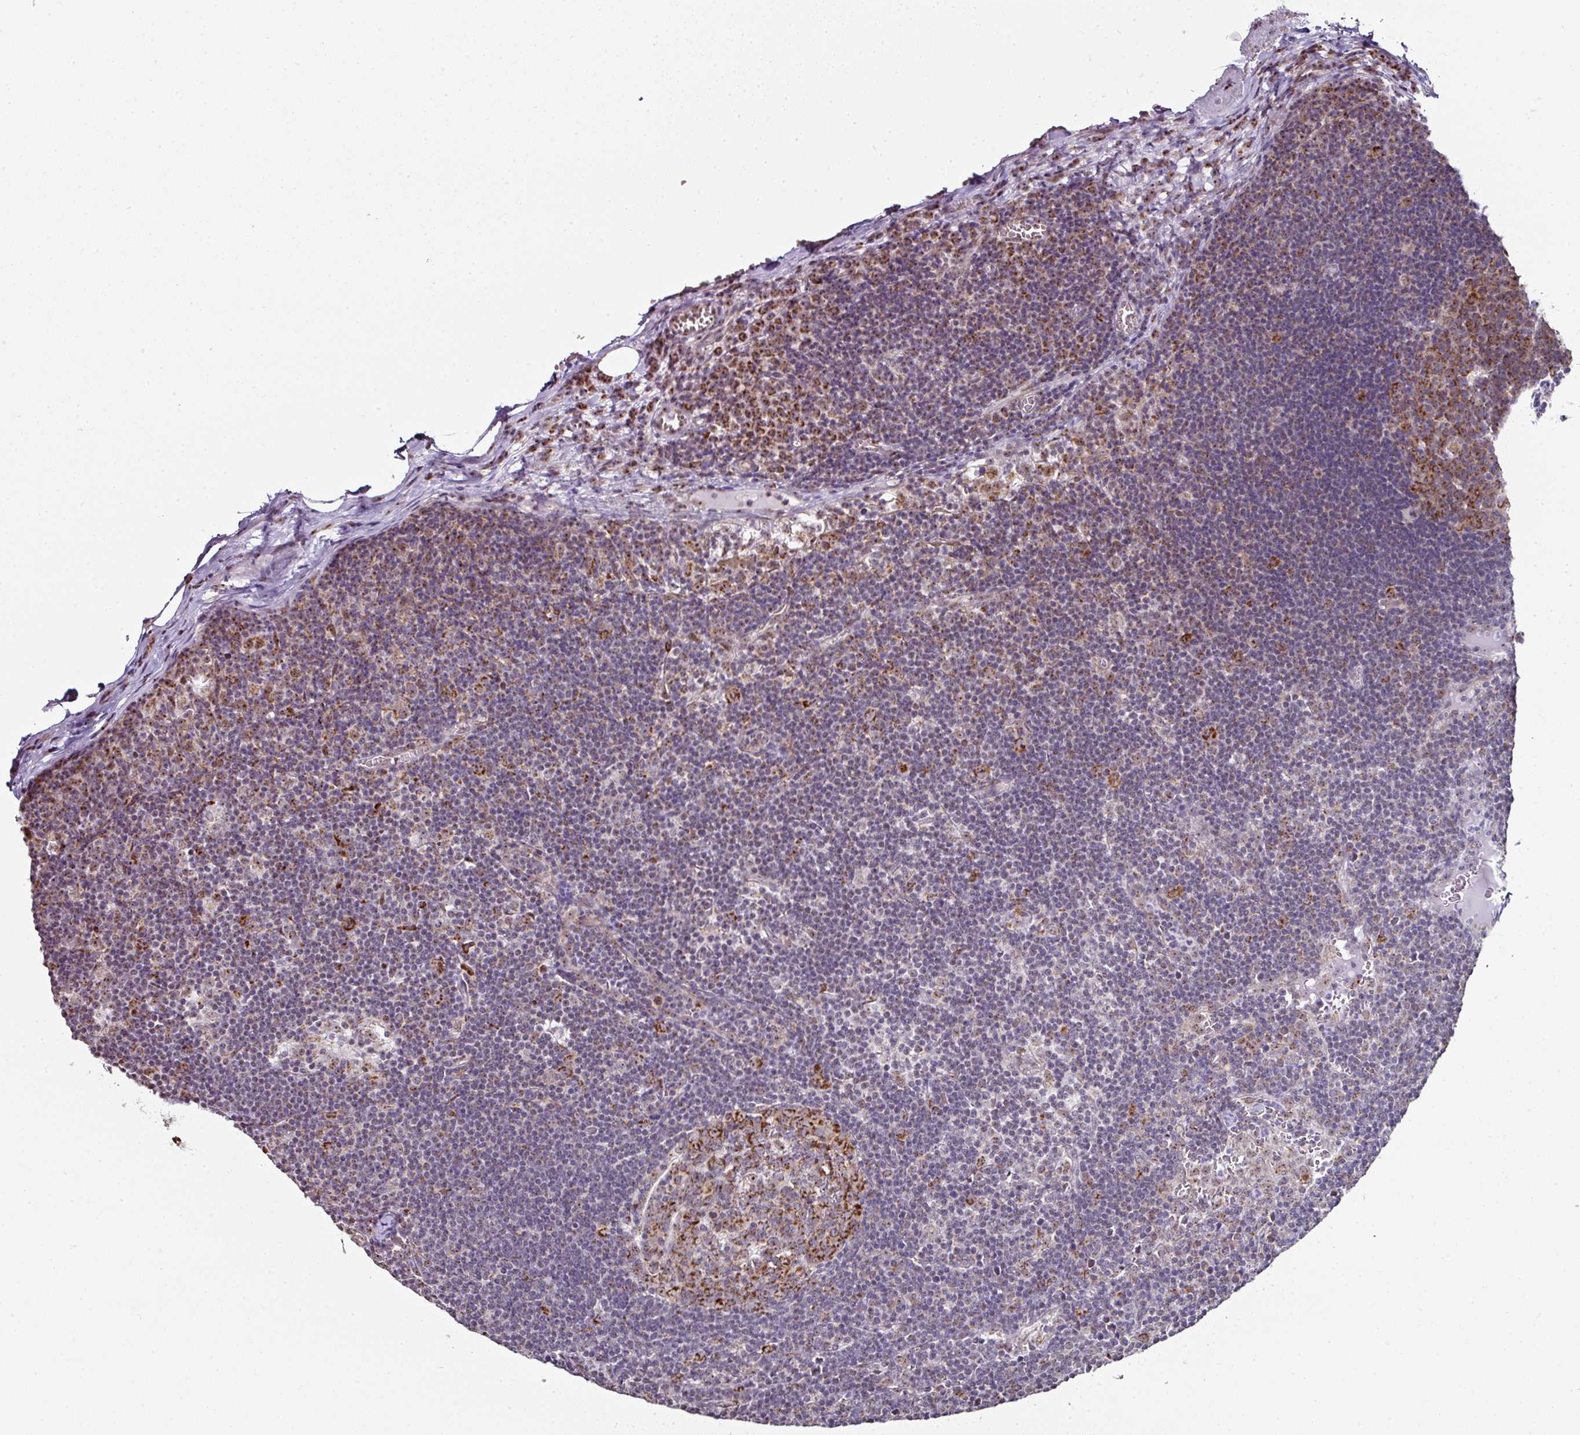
{"staining": {"intensity": "moderate", "quantity": ">75%", "location": "cytoplasmic/membranous,nuclear"}, "tissue": "lymph node", "cell_type": "Germinal center cells", "image_type": "normal", "snomed": [{"axis": "morphology", "description": "Normal tissue, NOS"}, {"axis": "topography", "description": "Lymph node"}], "caption": "Germinal center cells reveal medium levels of moderate cytoplasmic/membranous,nuclear positivity in about >75% of cells in unremarkable lymph node.", "gene": "NACC2", "patient": {"sex": "female", "age": 29}}